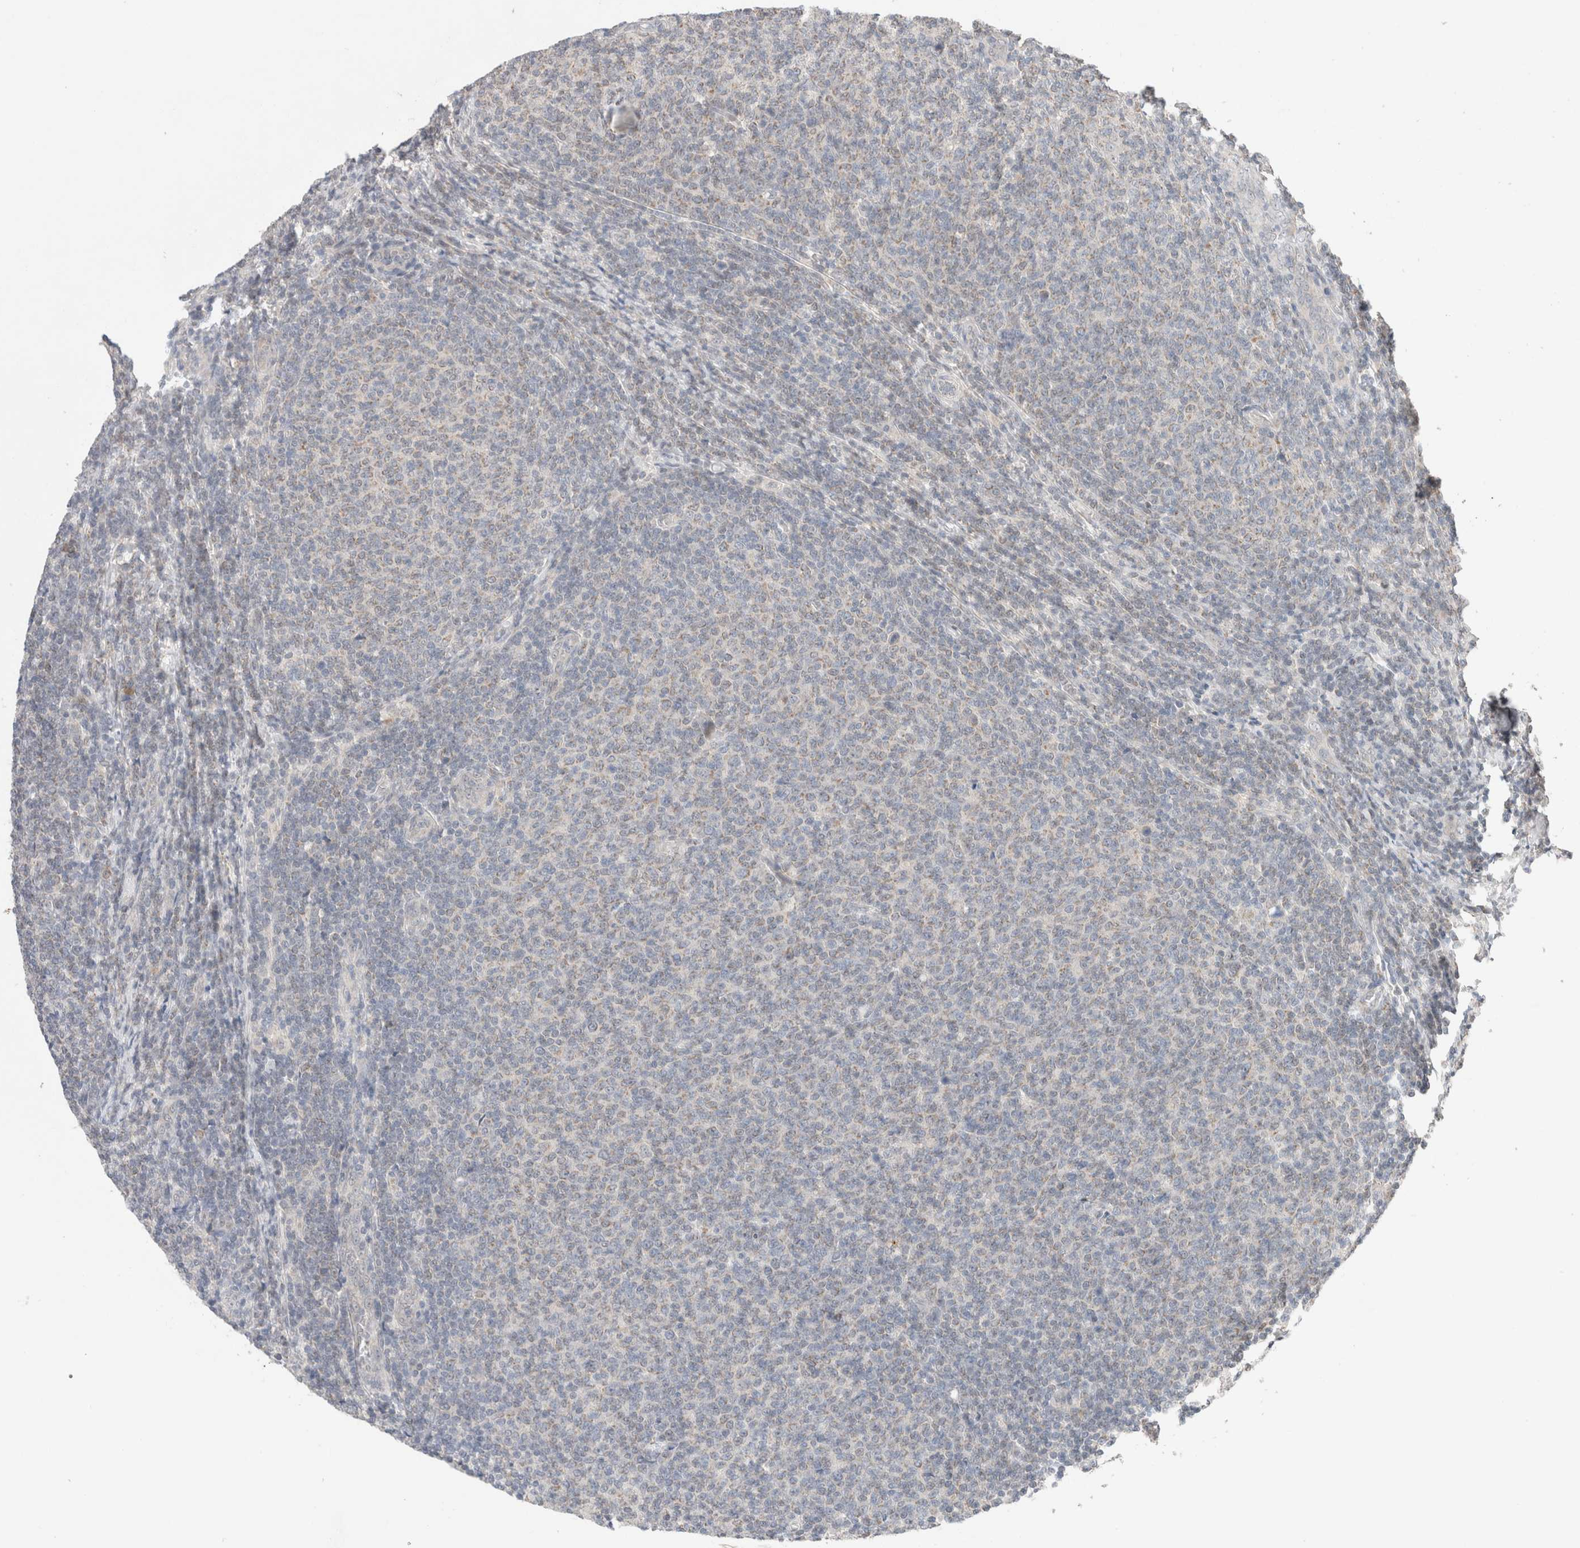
{"staining": {"intensity": "weak", "quantity": "25%-75%", "location": "cytoplasmic/membranous"}, "tissue": "lymphoma", "cell_type": "Tumor cells", "image_type": "cancer", "snomed": [{"axis": "morphology", "description": "Malignant lymphoma, non-Hodgkin's type, Low grade"}, {"axis": "topography", "description": "Lymph node"}], "caption": "Immunohistochemistry (IHC) staining of lymphoma, which exhibits low levels of weak cytoplasmic/membranous positivity in approximately 25%-75% of tumor cells indicating weak cytoplasmic/membranous protein positivity. The staining was performed using DAB (brown) for protein detection and nuclei were counterstained in hematoxylin (blue).", "gene": "ERI3", "patient": {"sex": "male", "age": 66}}